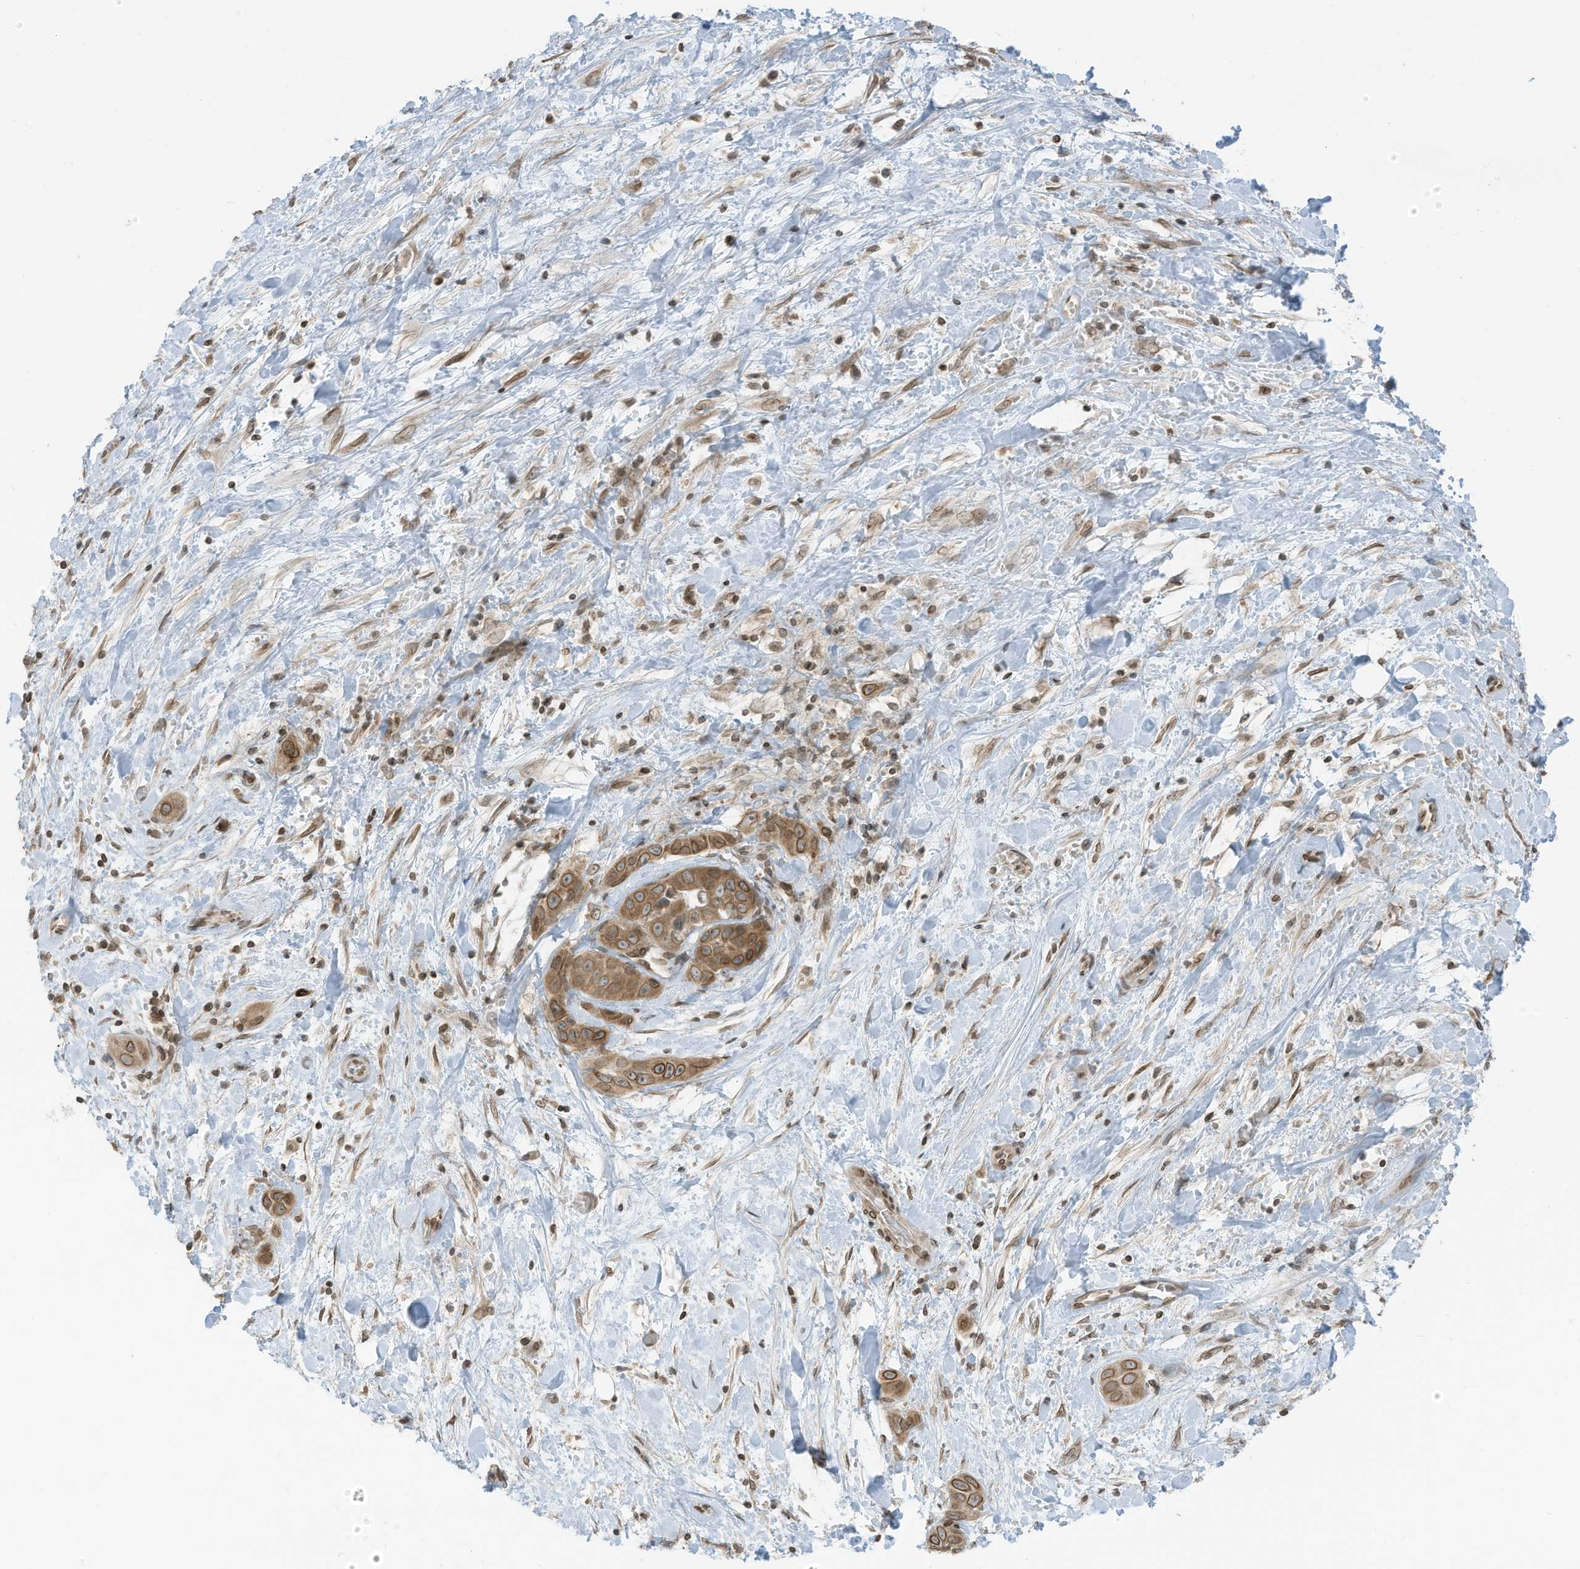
{"staining": {"intensity": "moderate", "quantity": ">75%", "location": "cytoplasmic/membranous,nuclear"}, "tissue": "liver cancer", "cell_type": "Tumor cells", "image_type": "cancer", "snomed": [{"axis": "morphology", "description": "Cholangiocarcinoma"}, {"axis": "topography", "description": "Liver"}], "caption": "Tumor cells reveal medium levels of moderate cytoplasmic/membranous and nuclear staining in about >75% of cells in human liver cancer (cholangiocarcinoma).", "gene": "RABL3", "patient": {"sex": "female", "age": 52}}